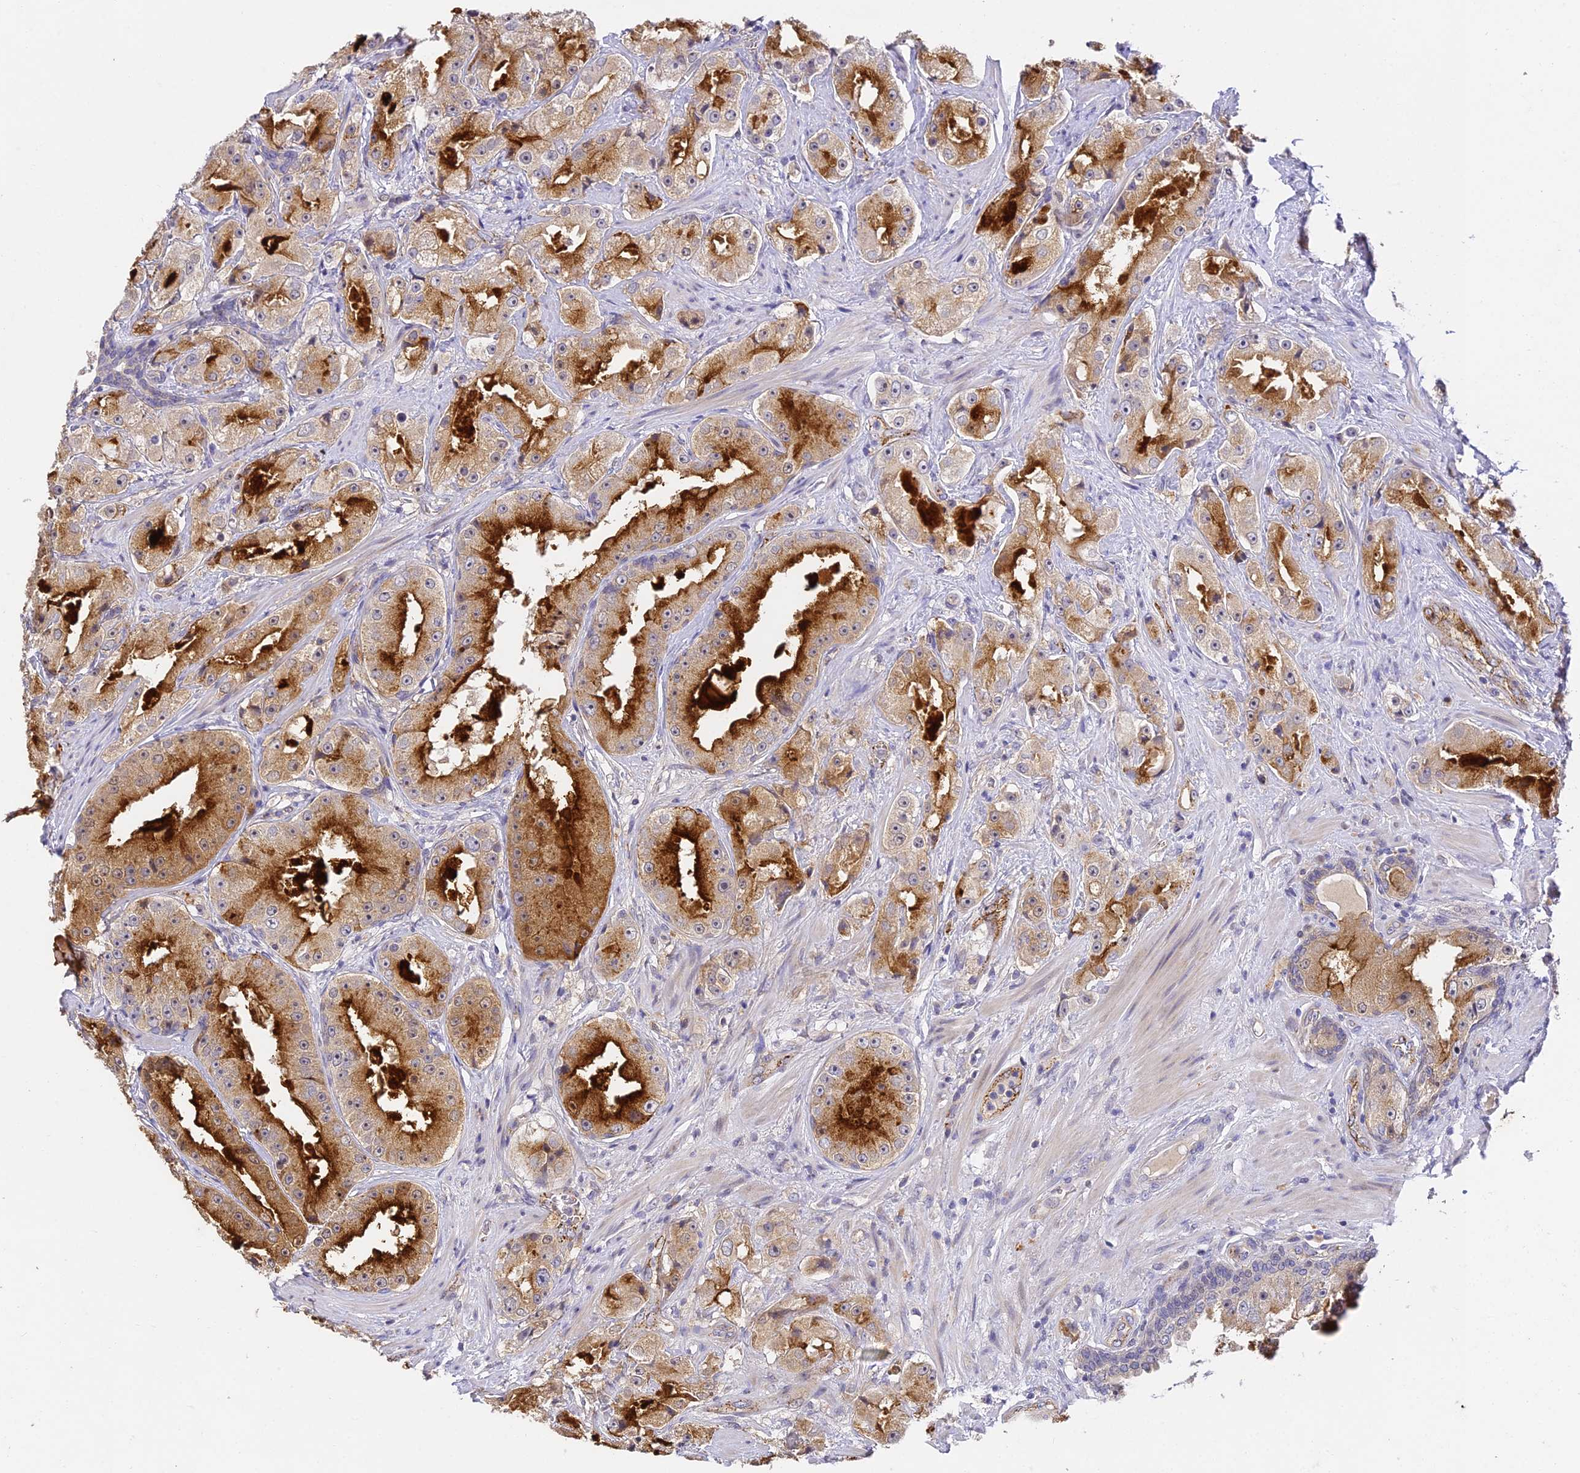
{"staining": {"intensity": "strong", "quantity": "25%-75%", "location": "cytoplasmic/membranous"}, "tissue": "prostate cancer", "cell_type": "Tumor cells", "image_type": "cancer", "snomed": [{"axis": "morphology", "description": "Adenocarcinoma, High grade"}, {"axis": "topography", "description": "Prostate"}], "caption": "Immunohistochemistry of prostate adenocarcinoma (high-grade) shows high levels of strong cytoplasmic/membranous positivity in approximately 25%-75% of tumor cells.", "gene": "DNAAF10", "patient": {"sex": "male", "age": 73}}